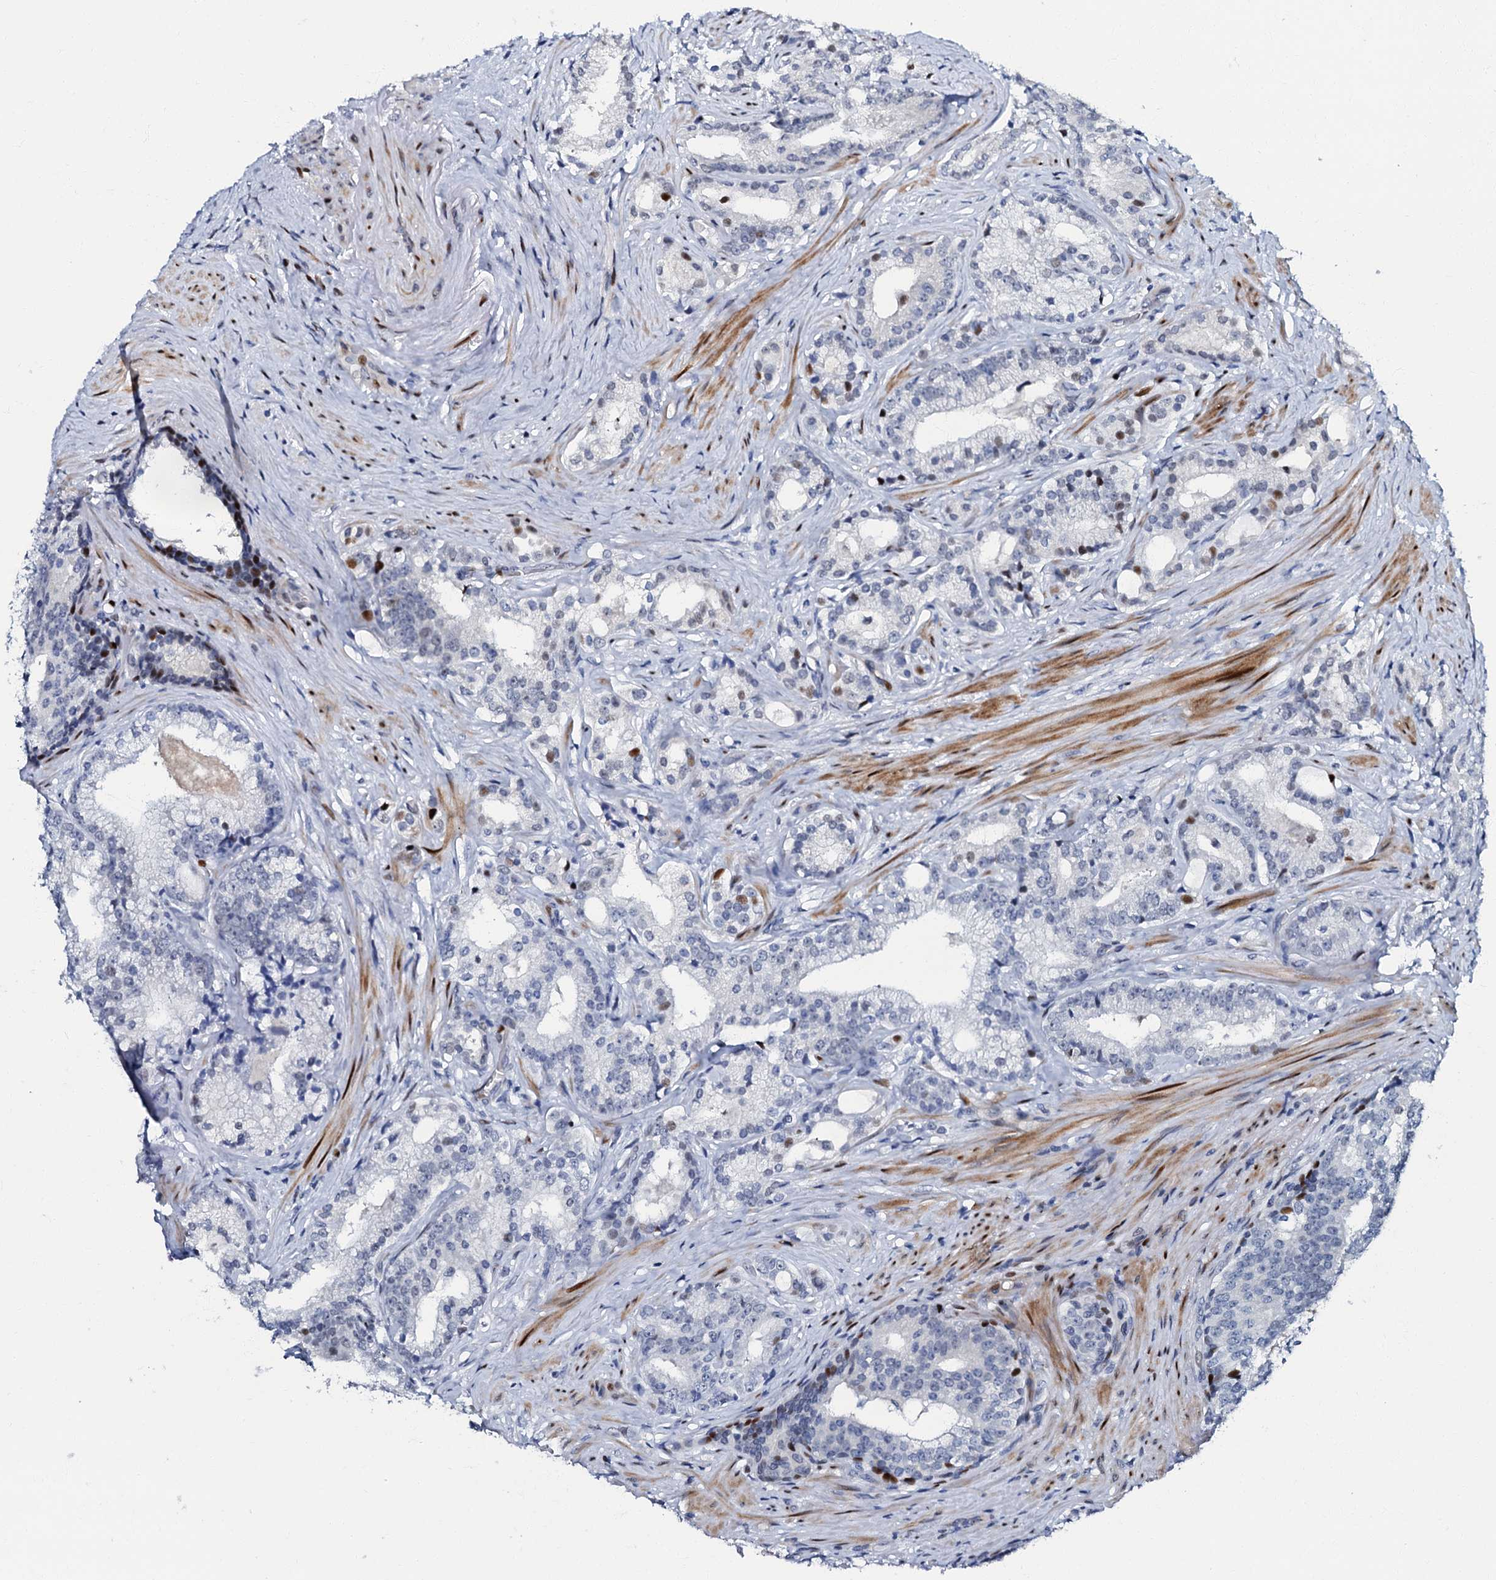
{"staining": {"intensity": "negative", "quantity": "none", "location": "none"}, "tissue": "prostate cancer", "cell_type": "Tumor cells", "image_type": "cancer", "snomed": [{"axis": "morphology", "description": "Adenocarcinoma, Low grade"}, {"axis": "topography", "description": "Prostate"}], "caption": "Immunohistochemistry of prostate cancer shows no expression in tumor cells.", "gene": "MFSD5", "patient": {"sex": "male", "age": 71}}